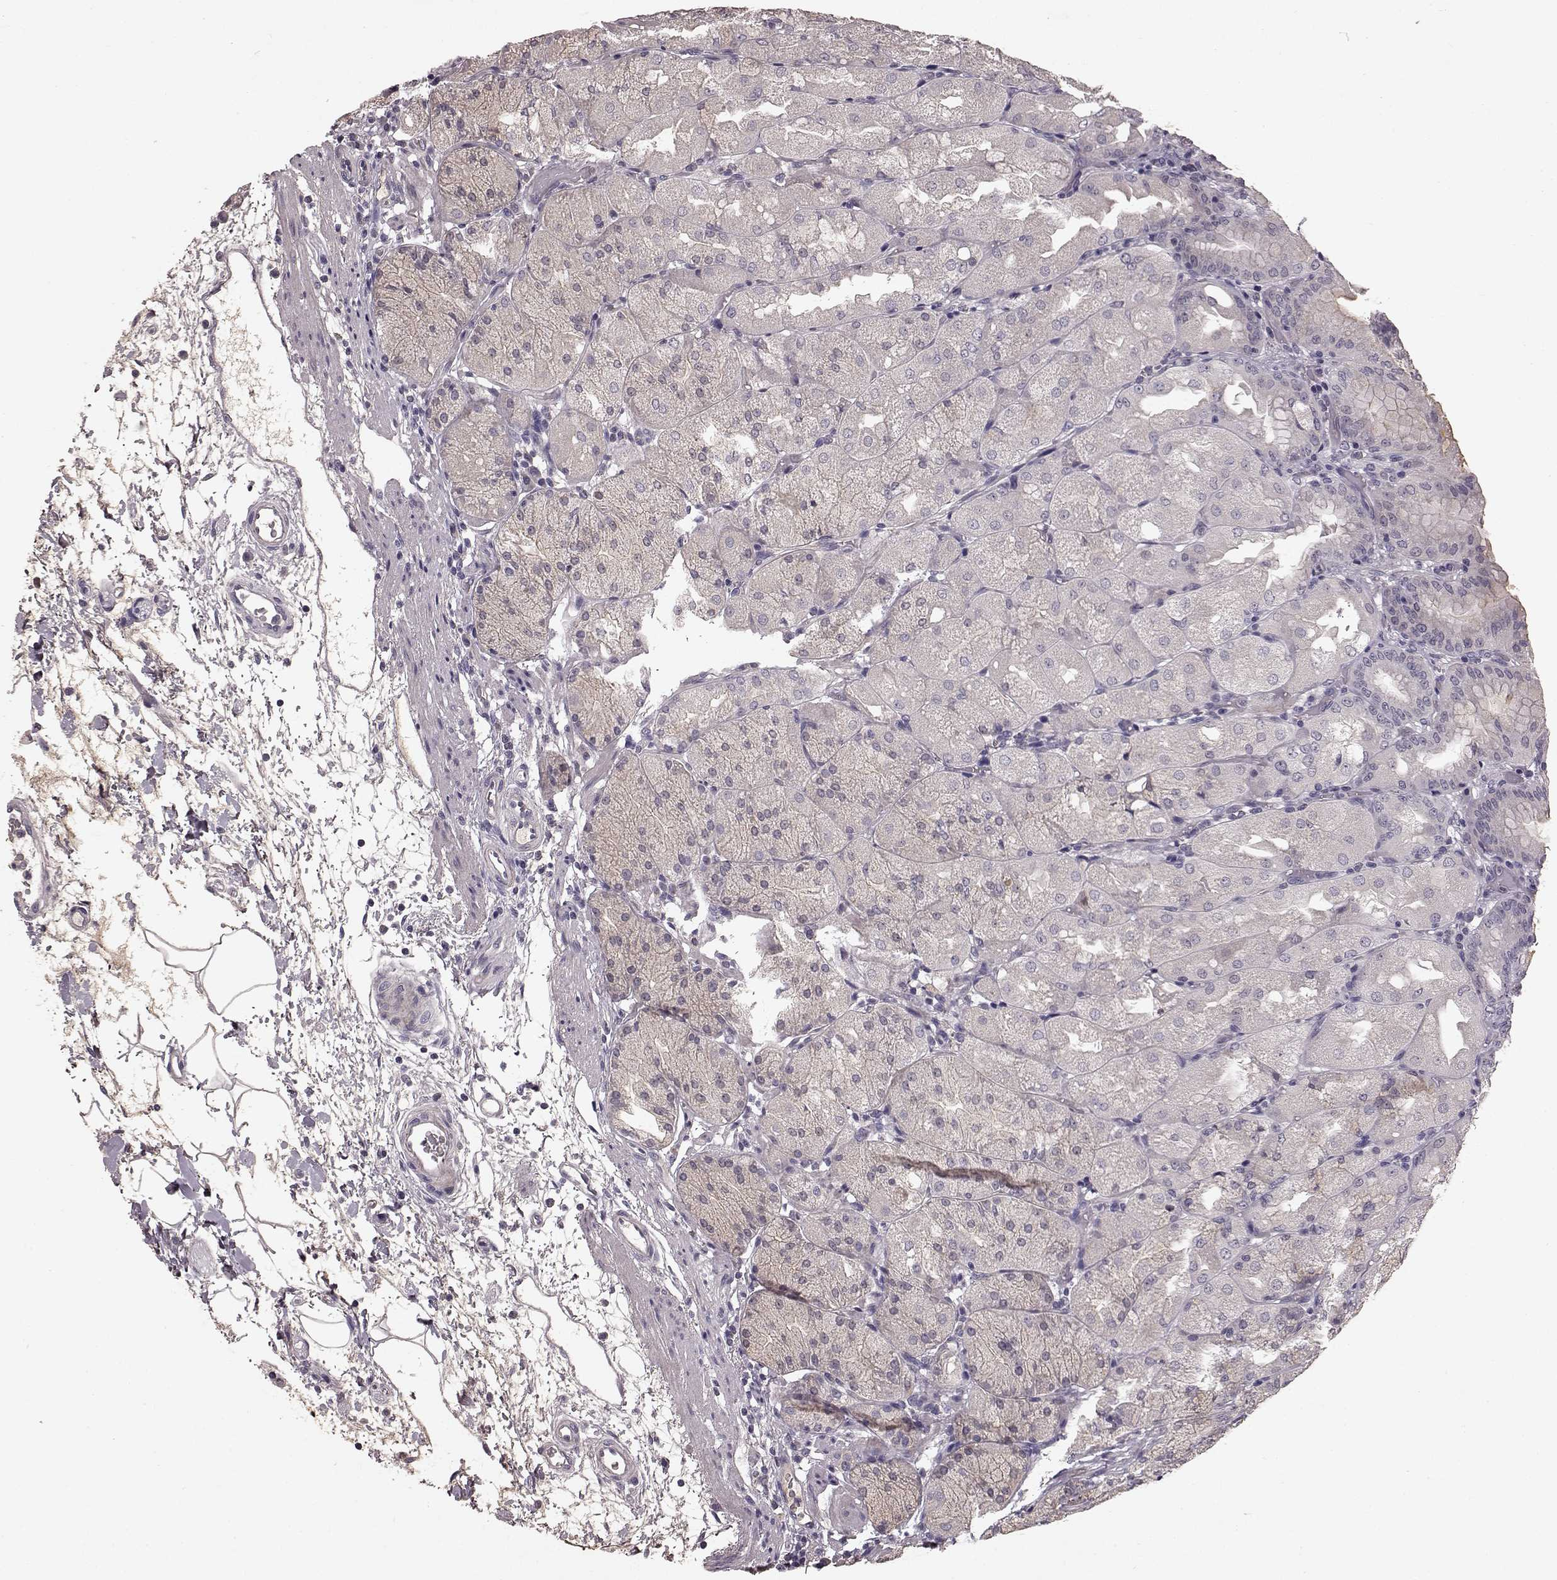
{"staining": {"intensity": "negative", "quantity": "none", "location": "none"}, "tissue": "stomach", "cell_type": "Glandular cells", "image_type": "normal", "snomed": [{"axis": "morphology", "description": "Normal tissue, NOS"}, {"axis": "topography", "description": "Stomach, upper"}, {"axis": "topography", "description": "Stomach"}, {"axis": "topography", "description": "Stomach, lower"}], "caption": "Unremarkable stomach was stained to show a protein in brown. There is no significant staining in glandular cells. Brightfield microscopy of immunohistochemistry (IHC) stained with DAB (3,3'-diaminobenzidine) (brown) and hematoxylin (blue), captured at high magnification.", "gene": "SLC22A18", "patient": {"sex": "male", "age": 62}}